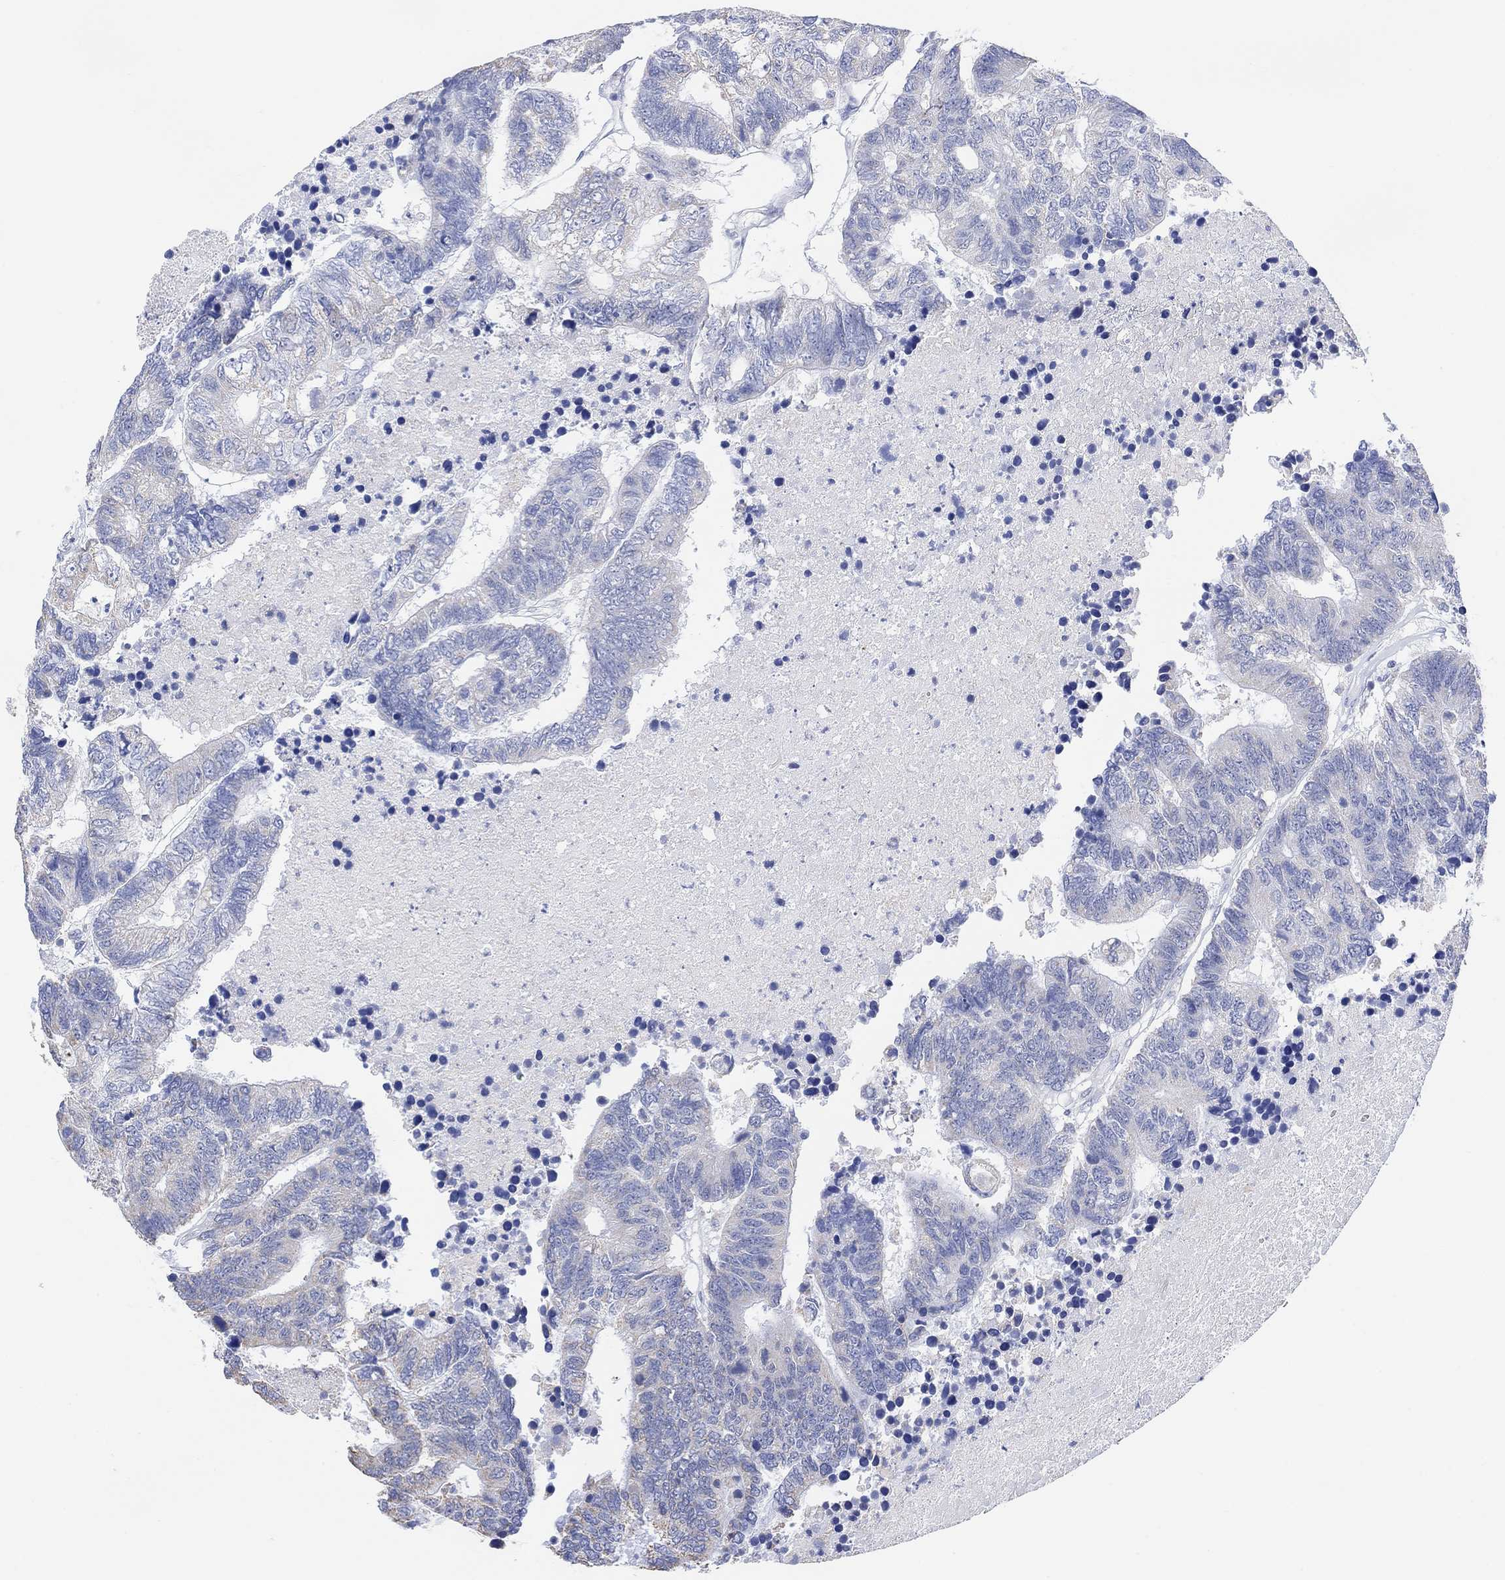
{"staining": {"intensity": "negative", "quantity": "none", "location": "none"}, "tissue": "colorectal cancer", "cell_type": "Tumor cells", "image_type": "cancer", "snomed": [{"axis": "morphology", "description": "Adenocarcinoma, NOS"}, {"axis": "topography", "description": "Colon"}], "caption": "Colorectal cancer (adenocarcinoma) was stained to show a protein in brown. There is no significant staining in tumor cells.", "gene": "SYT12", "patient": {"sex": "female", "age": 48}}